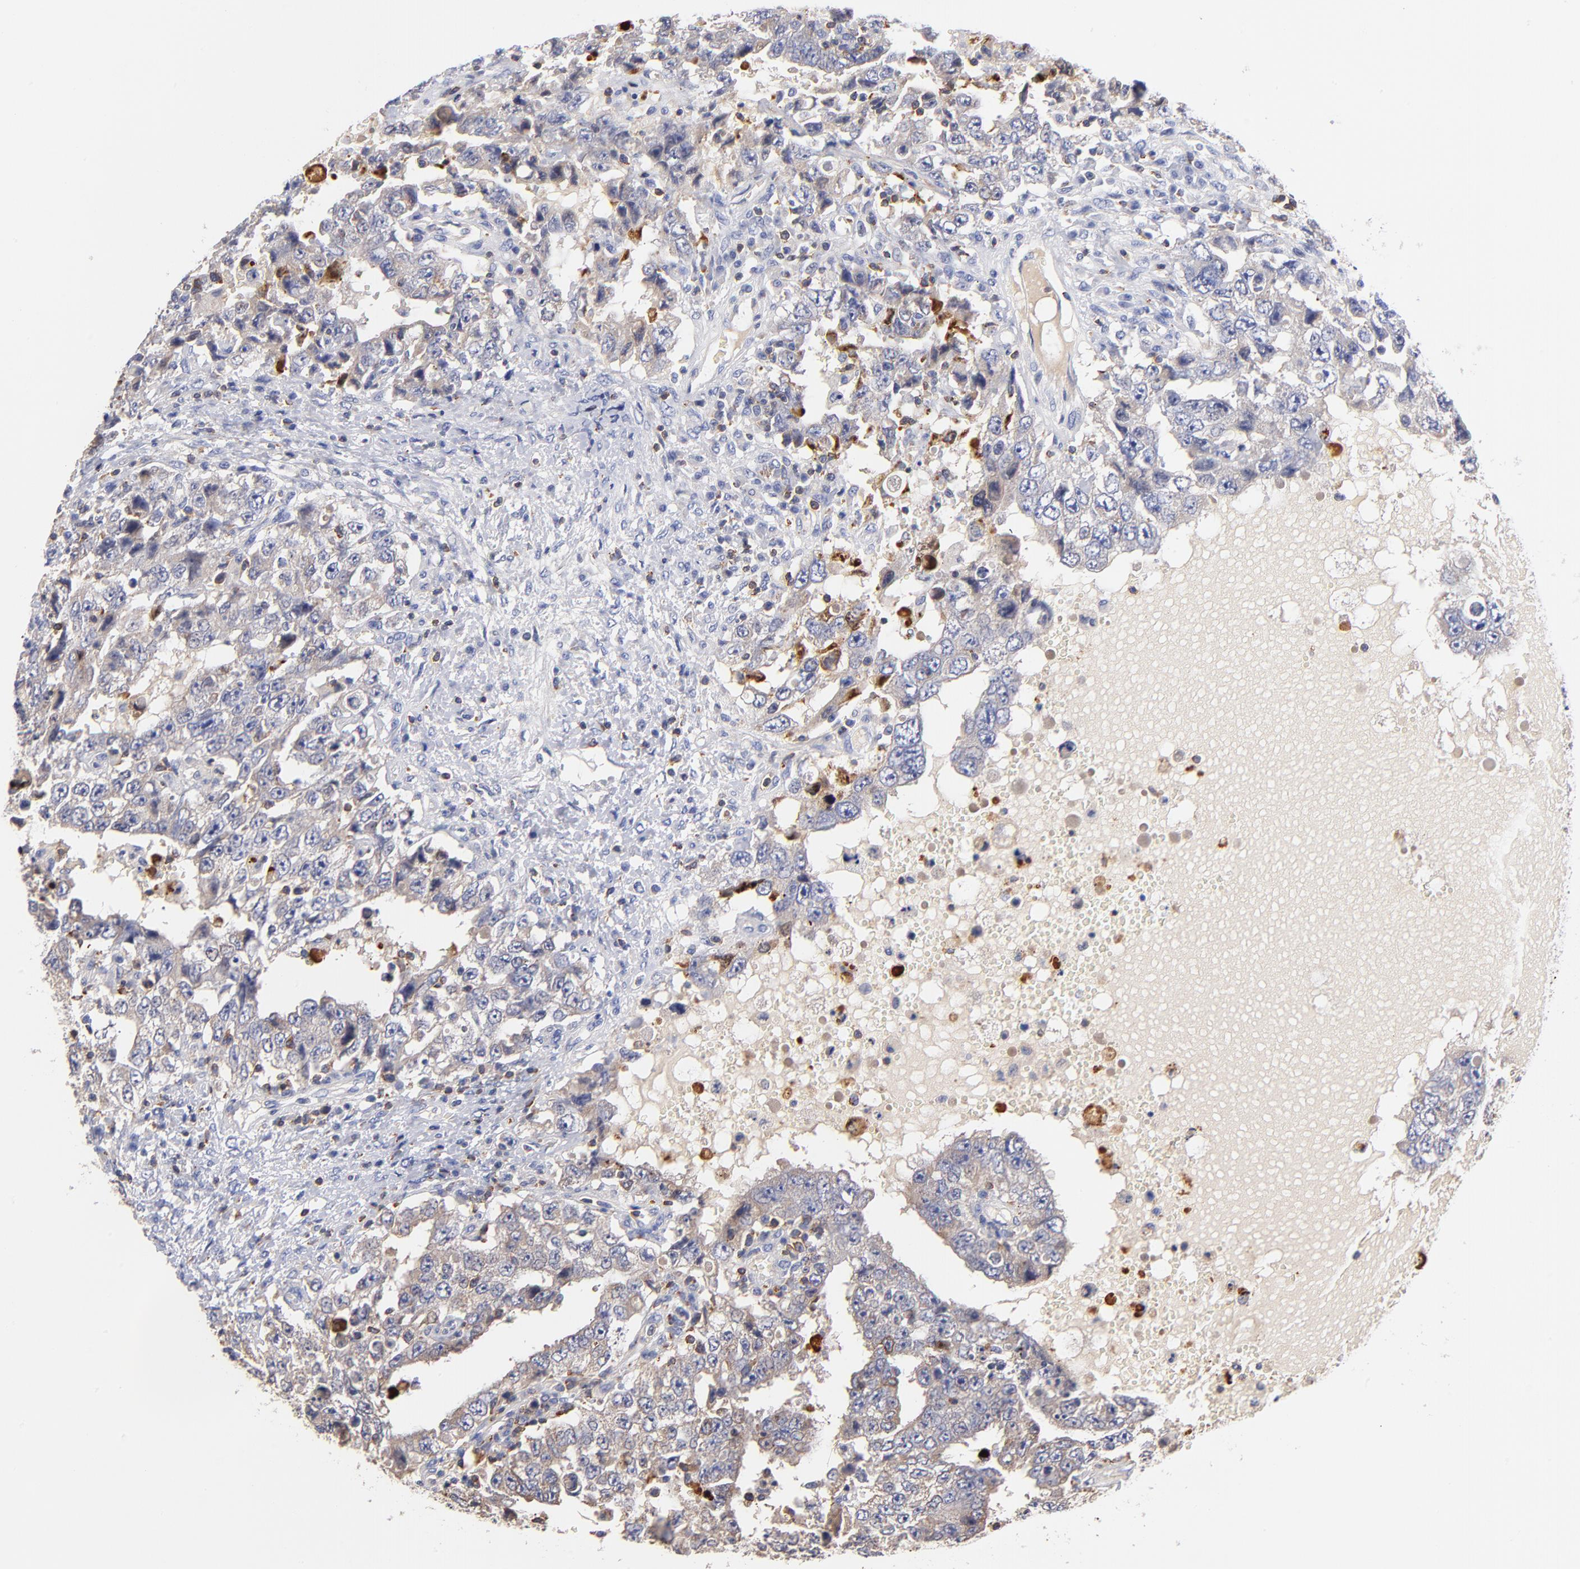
{"staining": {"intensity": "weak", "quantity": "25%-75%", "location": "cytoplasmic/membranous"}, "tissue": "testis cancer", "cell_type": "Tumor cells", "image_type": "cancer", "snomed": [{"axis": "morphology", "description": "Carcinoma, Embryonal, NOS"}, {"axis": "topography", "description": "Testis"}], "caption": "Protein staining by immunohistochemistry reveals weak cytoplasmic/membranous positivity in approximately 25%-75% of tumor cells in testis cancer (embryonal carcinoma). (Stains: DAB in brown, nuclei in blue, Microscopy: brightfield microscopy at high magnification).", "gene": "KREMEN2", "patient": {"sex": "male", "age": 26}}